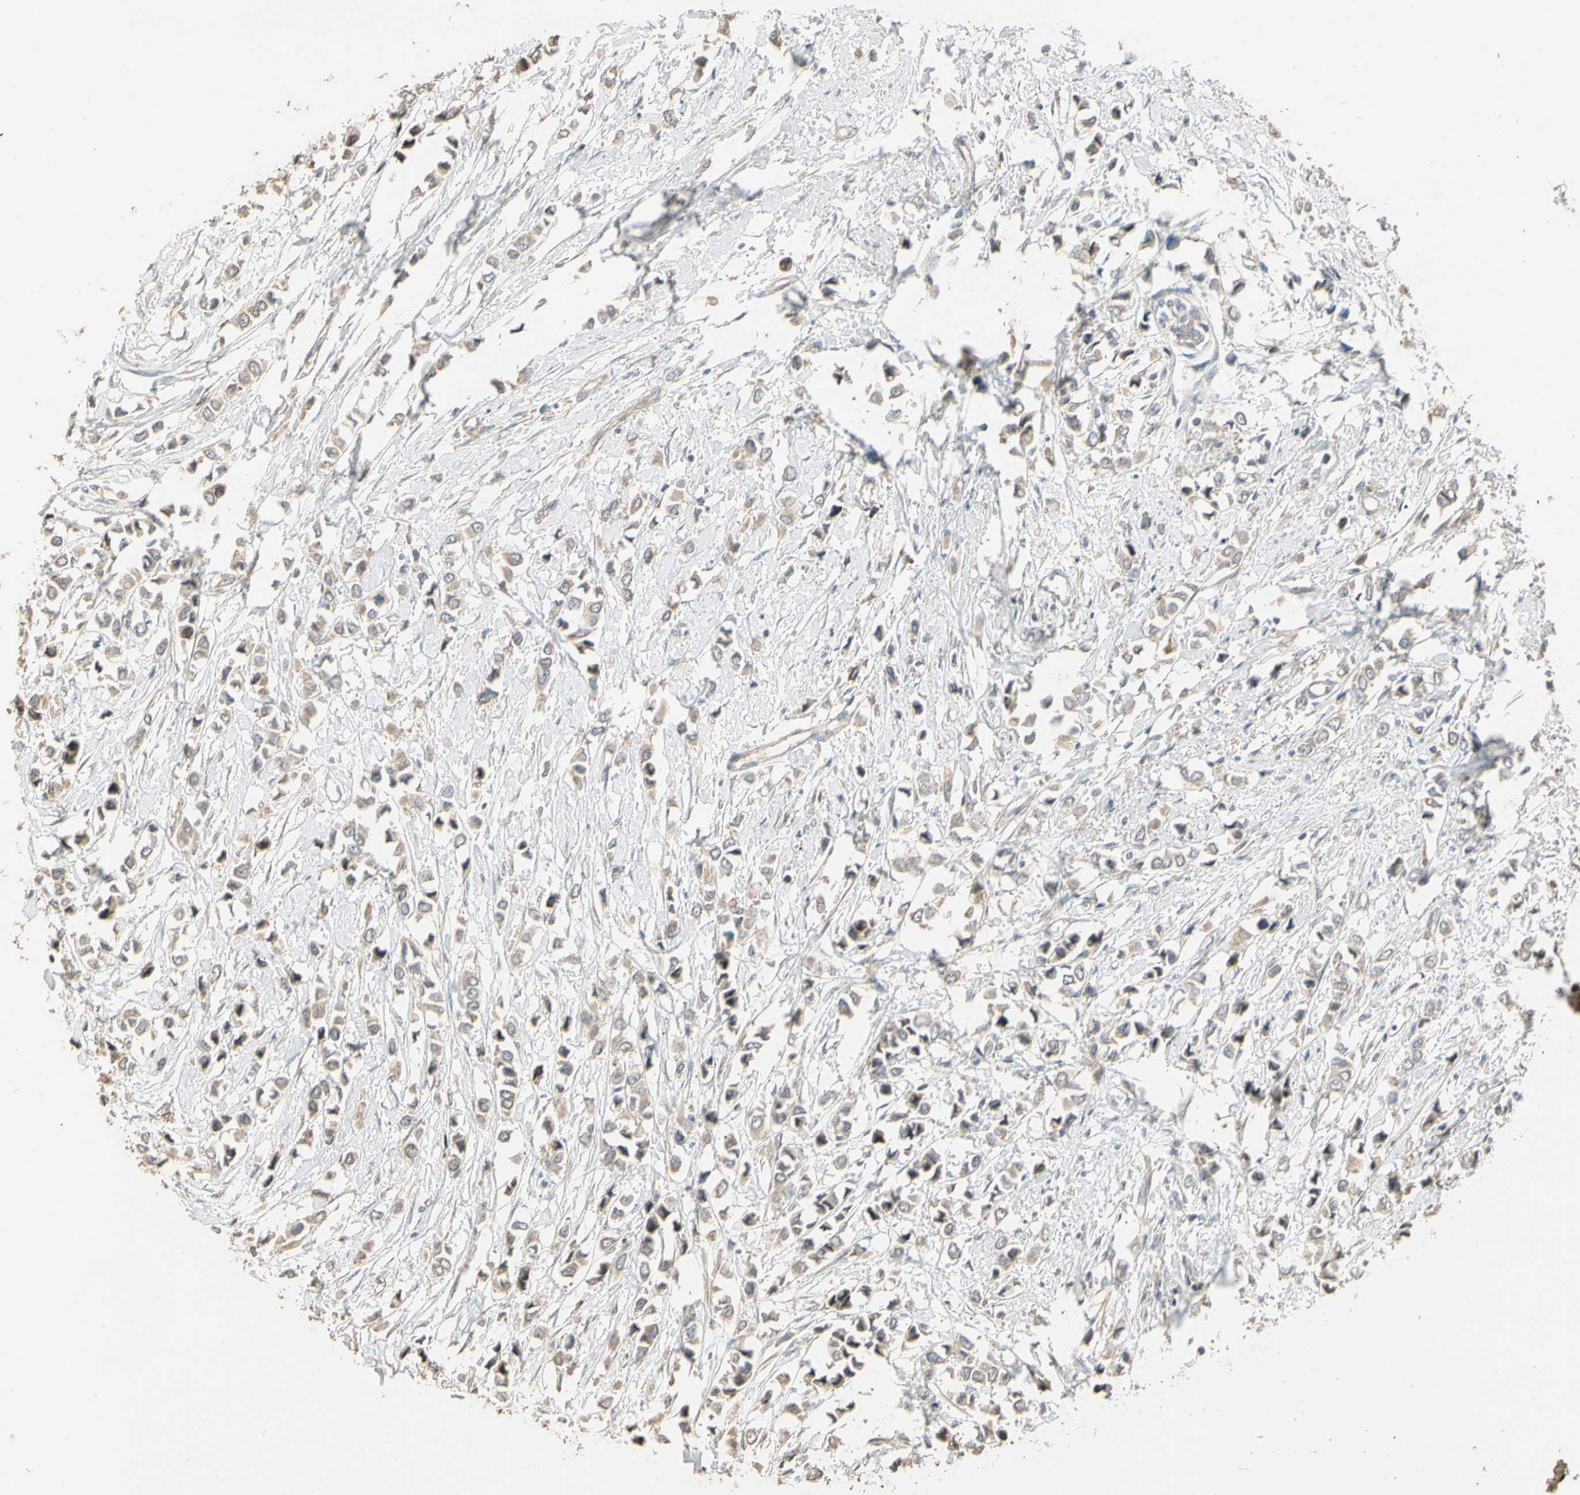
{"staining": {"intensity": "weak", "quantity": ">75%", "location": "cytoplasmic/membranous"}, "tissue": "breast cancer", "cell_type": "Tumor cells", "image_type": "cancer", "snomed": [{"axis": "morphology", "description": "Lobular carcinoma"}, {"axis": "topography", "description": "Breast"}], "caption": "A high-resolution micrograph shows IHC staining of breast cancer (lobular carcinoma), which shows weak cytoplasmic/membranous staining in approximately >75% of tumor cells. (Brightfield microscopy of DAB IHC at high magnification).", "gene": "TNFRSF21", "patient": {"sex": "female", "age": 51}}